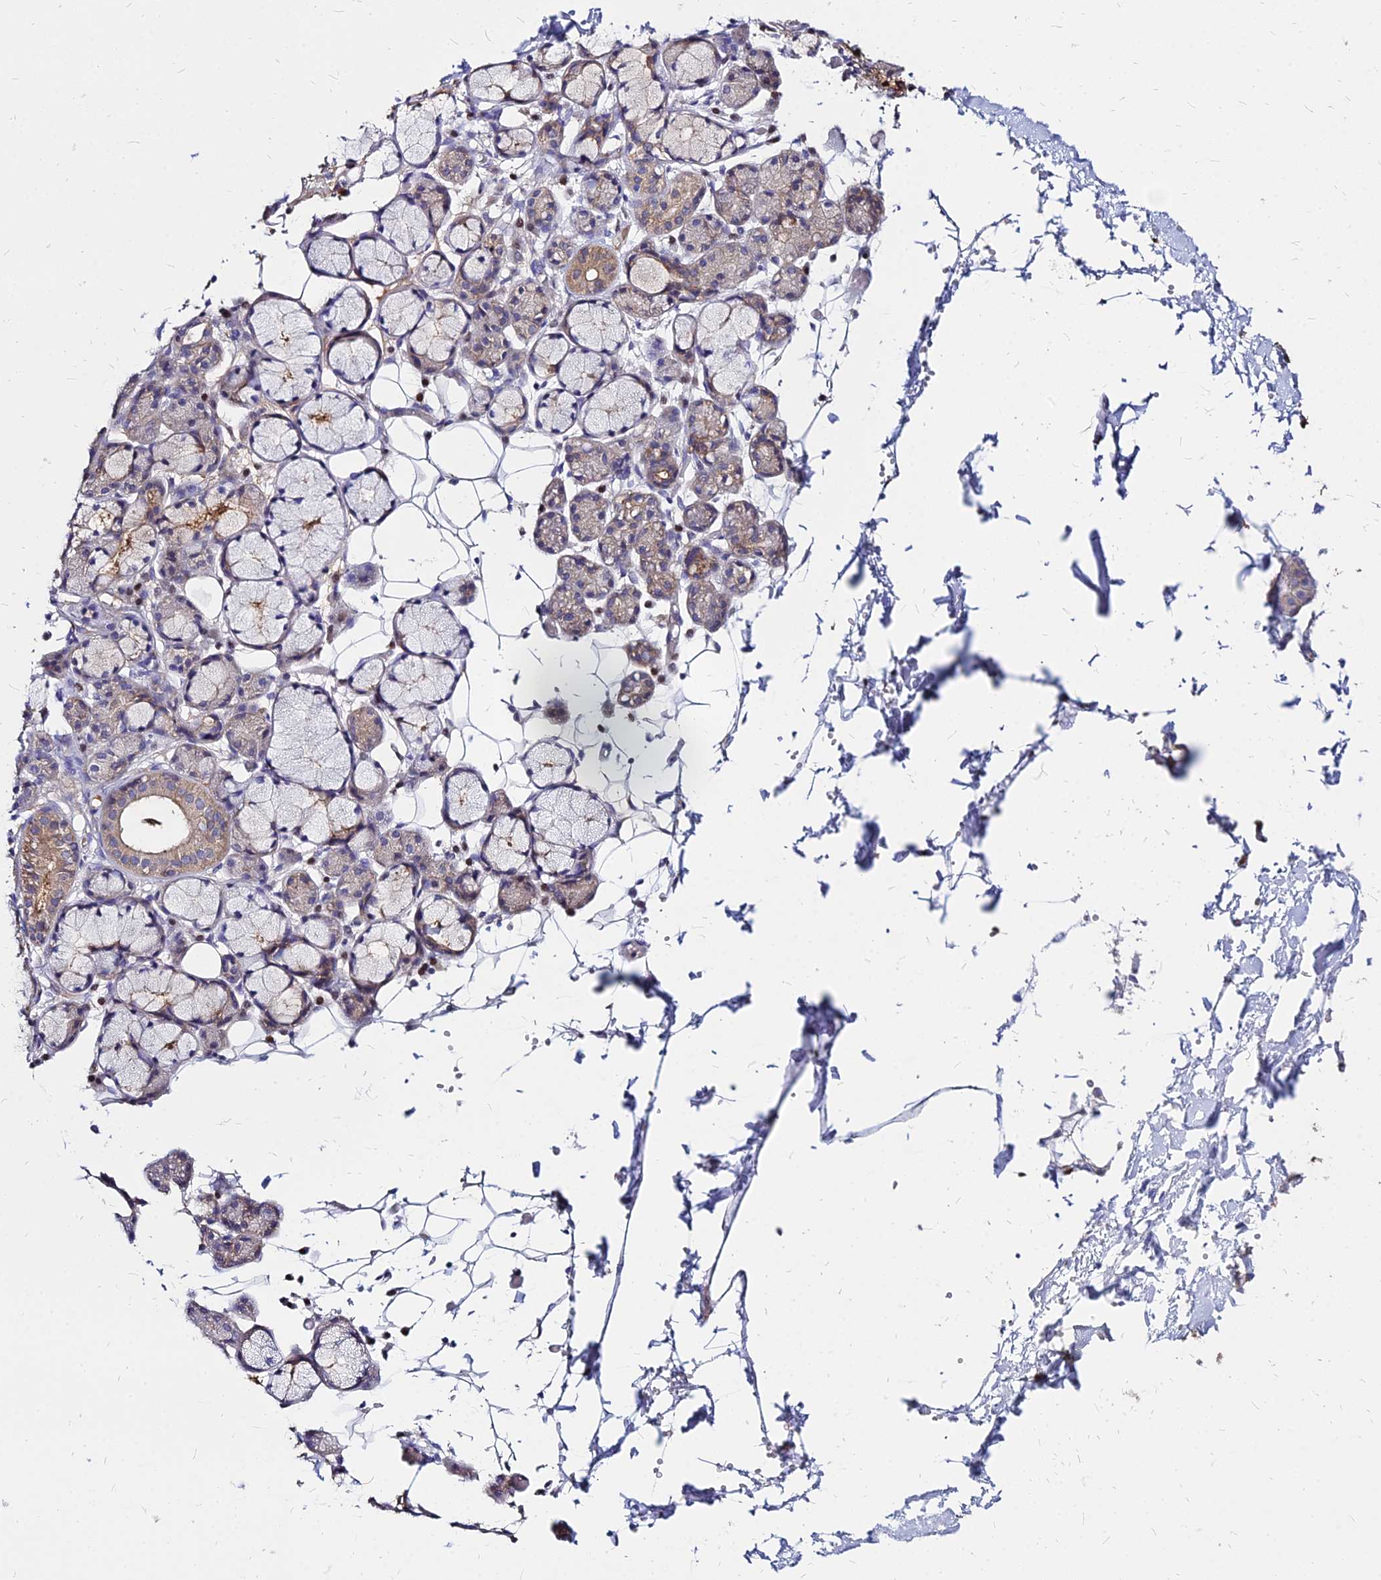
{"staining": {"intensity": "moderate", "quantity": "<25%", "location": "cytoplasmic/membranous"}, "tissue": "salivary gland", "cell_type": "Glandular cells", "image_type": "normal", "snomed": [{"axis": "morphology", "description": "Normal tissue, NOS"}, {"axis": "topography", "description": "Salivary gland"}], "caption": "This is a micrograph of immunohistochemistry staining of benign salivary gland, which shows moderate expression in the cytoplasmic/membranous of glandular cells.", "gene": "ACSM6", "patient": {"sex": "male", "age": 63}}